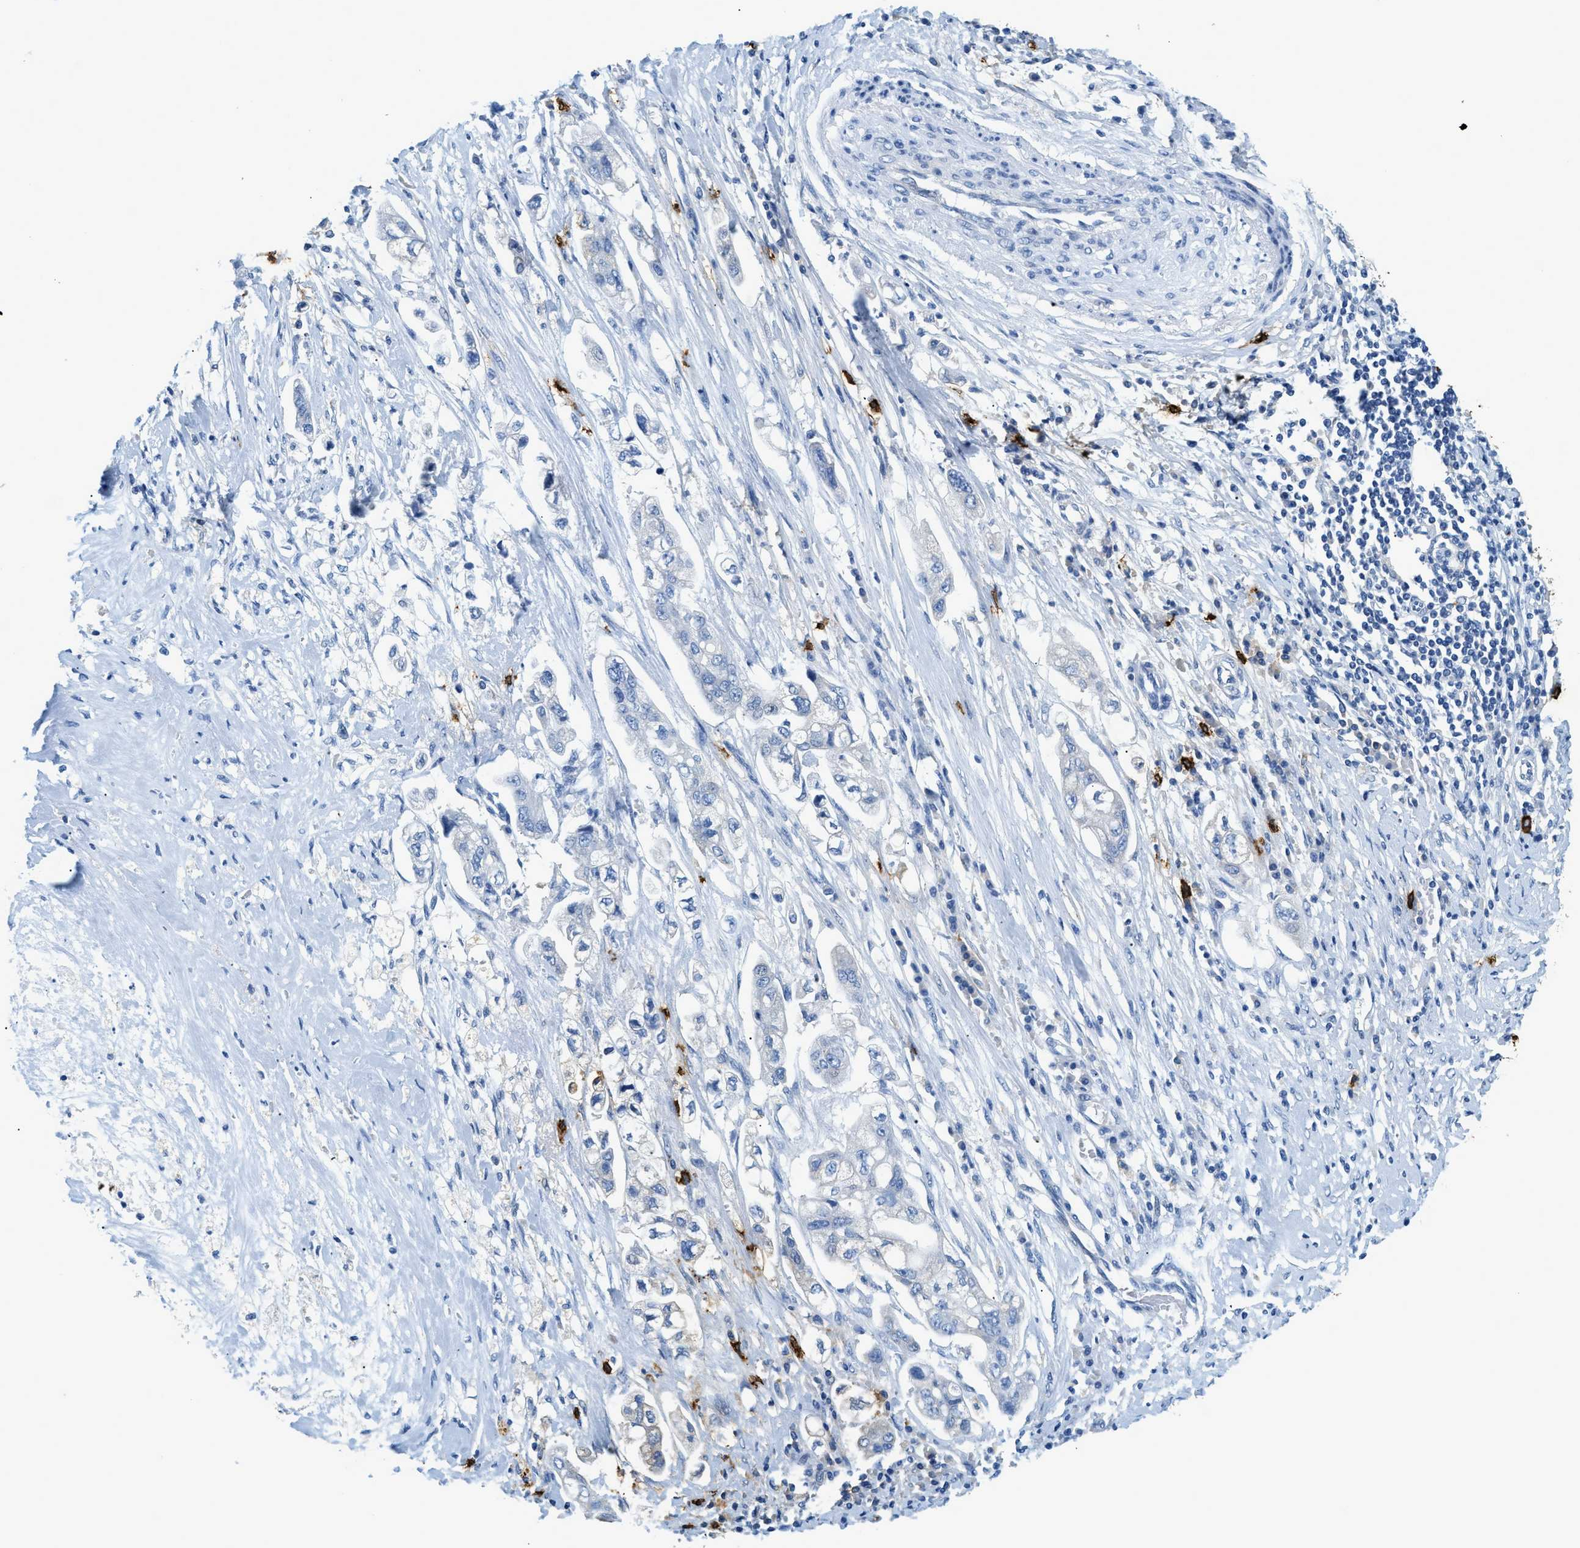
{"staining": {"intensity": "negative", "quantity": "none", "location": "none"}, "tissue": "stomach cancer", "cell_type": "Tumor cells", "image_type": "cancer", "snomed": [{"axis": "morphology", "description": "Adenocarcinoma, NOS"}, {"axis": "topography", "description": "Stomach"}], "caption": "Tumor cells show no significant expression in stomach cancer.", "gene": "TPSAB1", "patient": {"sex": "male", "age": 62}}